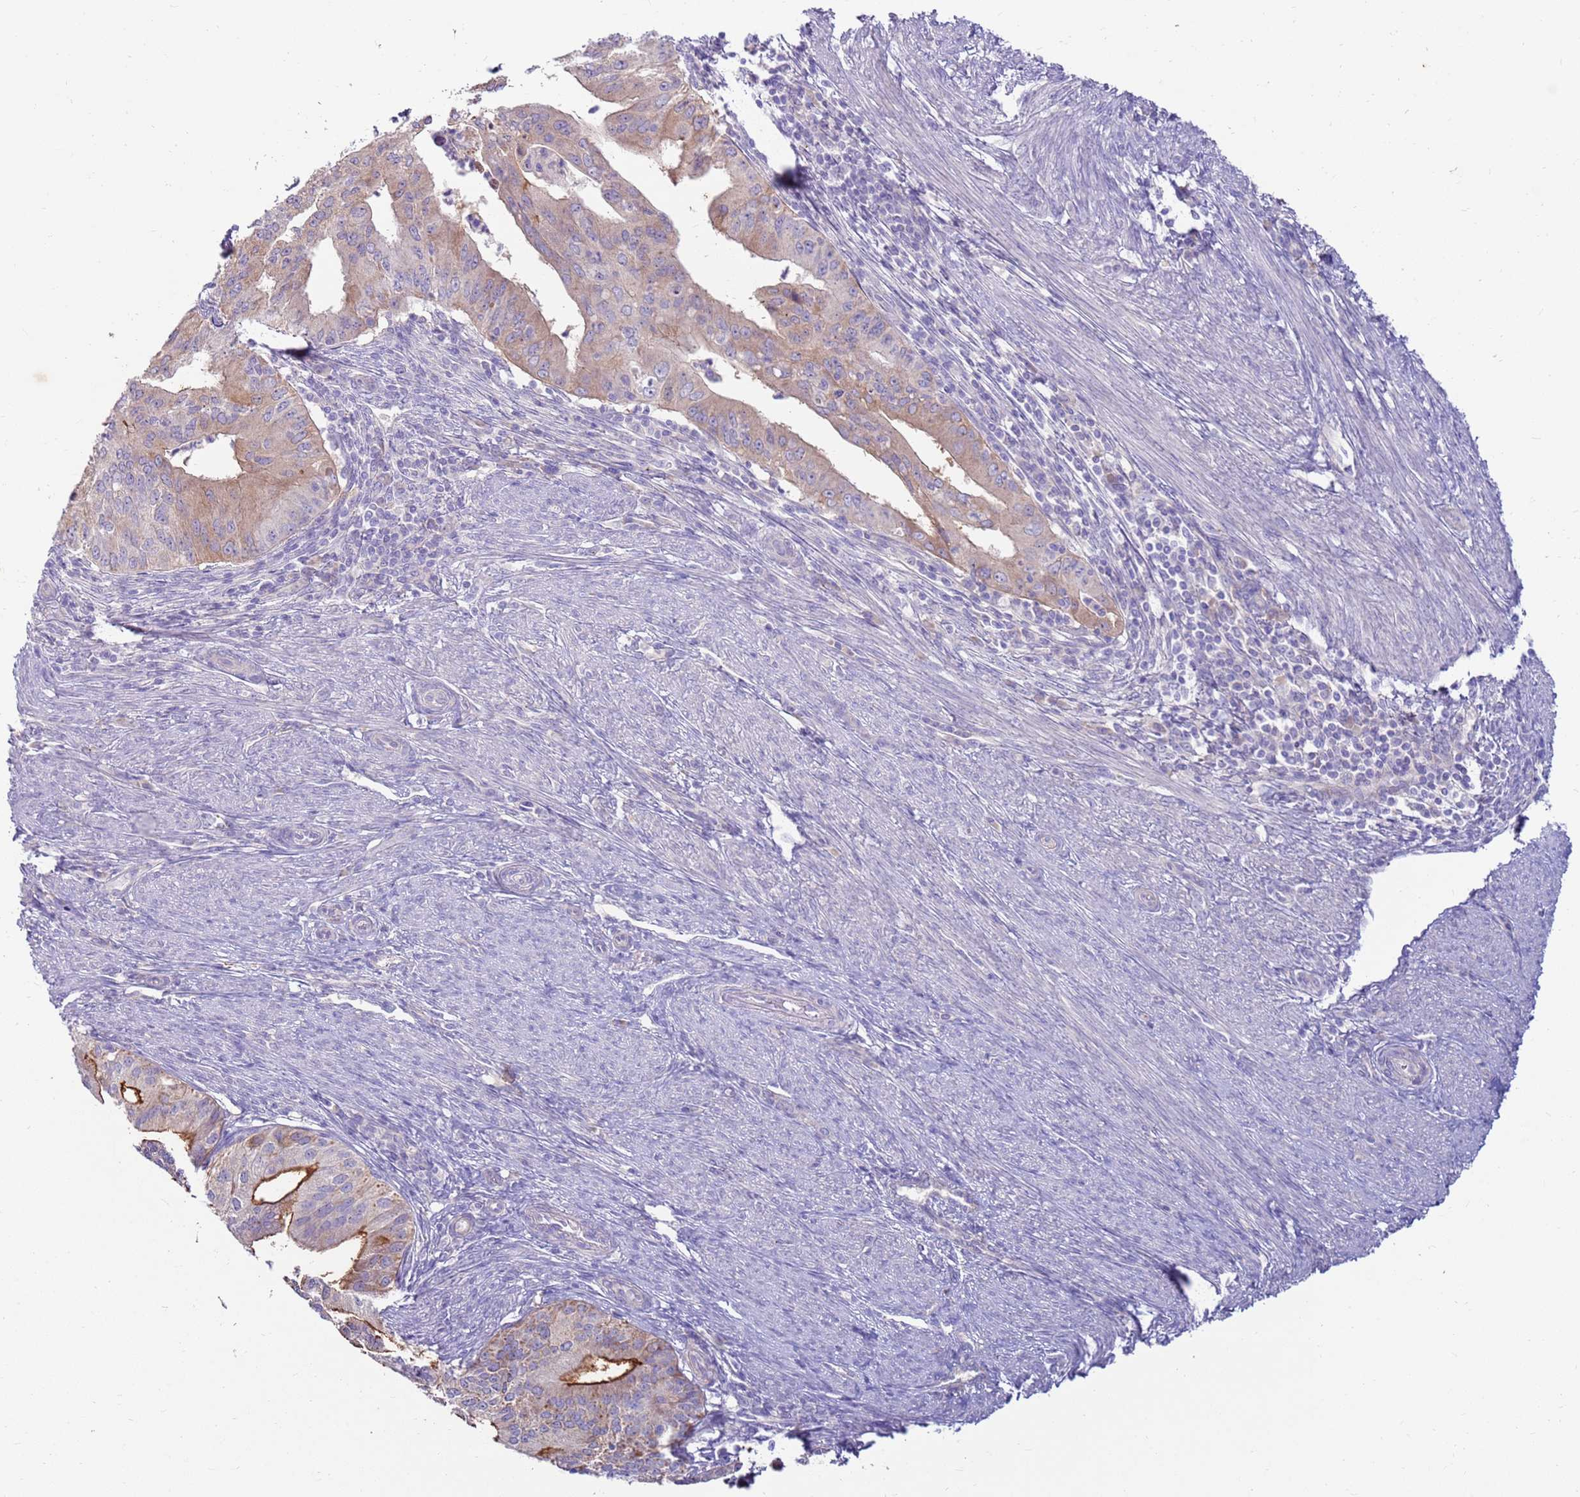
{"staining": {"intensity": "moderate", "quantity": "25%-75%", "location": "cytoplasmic/membranous"}, "tissue": "endometrial cancer", "cell_type": "Tumor cells", "image_type": "cancer", "snomed": [{"axis": "morphology", "description": "Adenocarcinoma, NOS"}, {"axis": "topography", "description": "Endometrium"}], "caption": "Immunohistochemical staining of endometrial cancer displays moderate cytoplasmic/membranous protein expression in approximately 25%-75% of tumor cells.", "gene": "SLC44A4", "patient": {"sex": "female", "age": 50}}